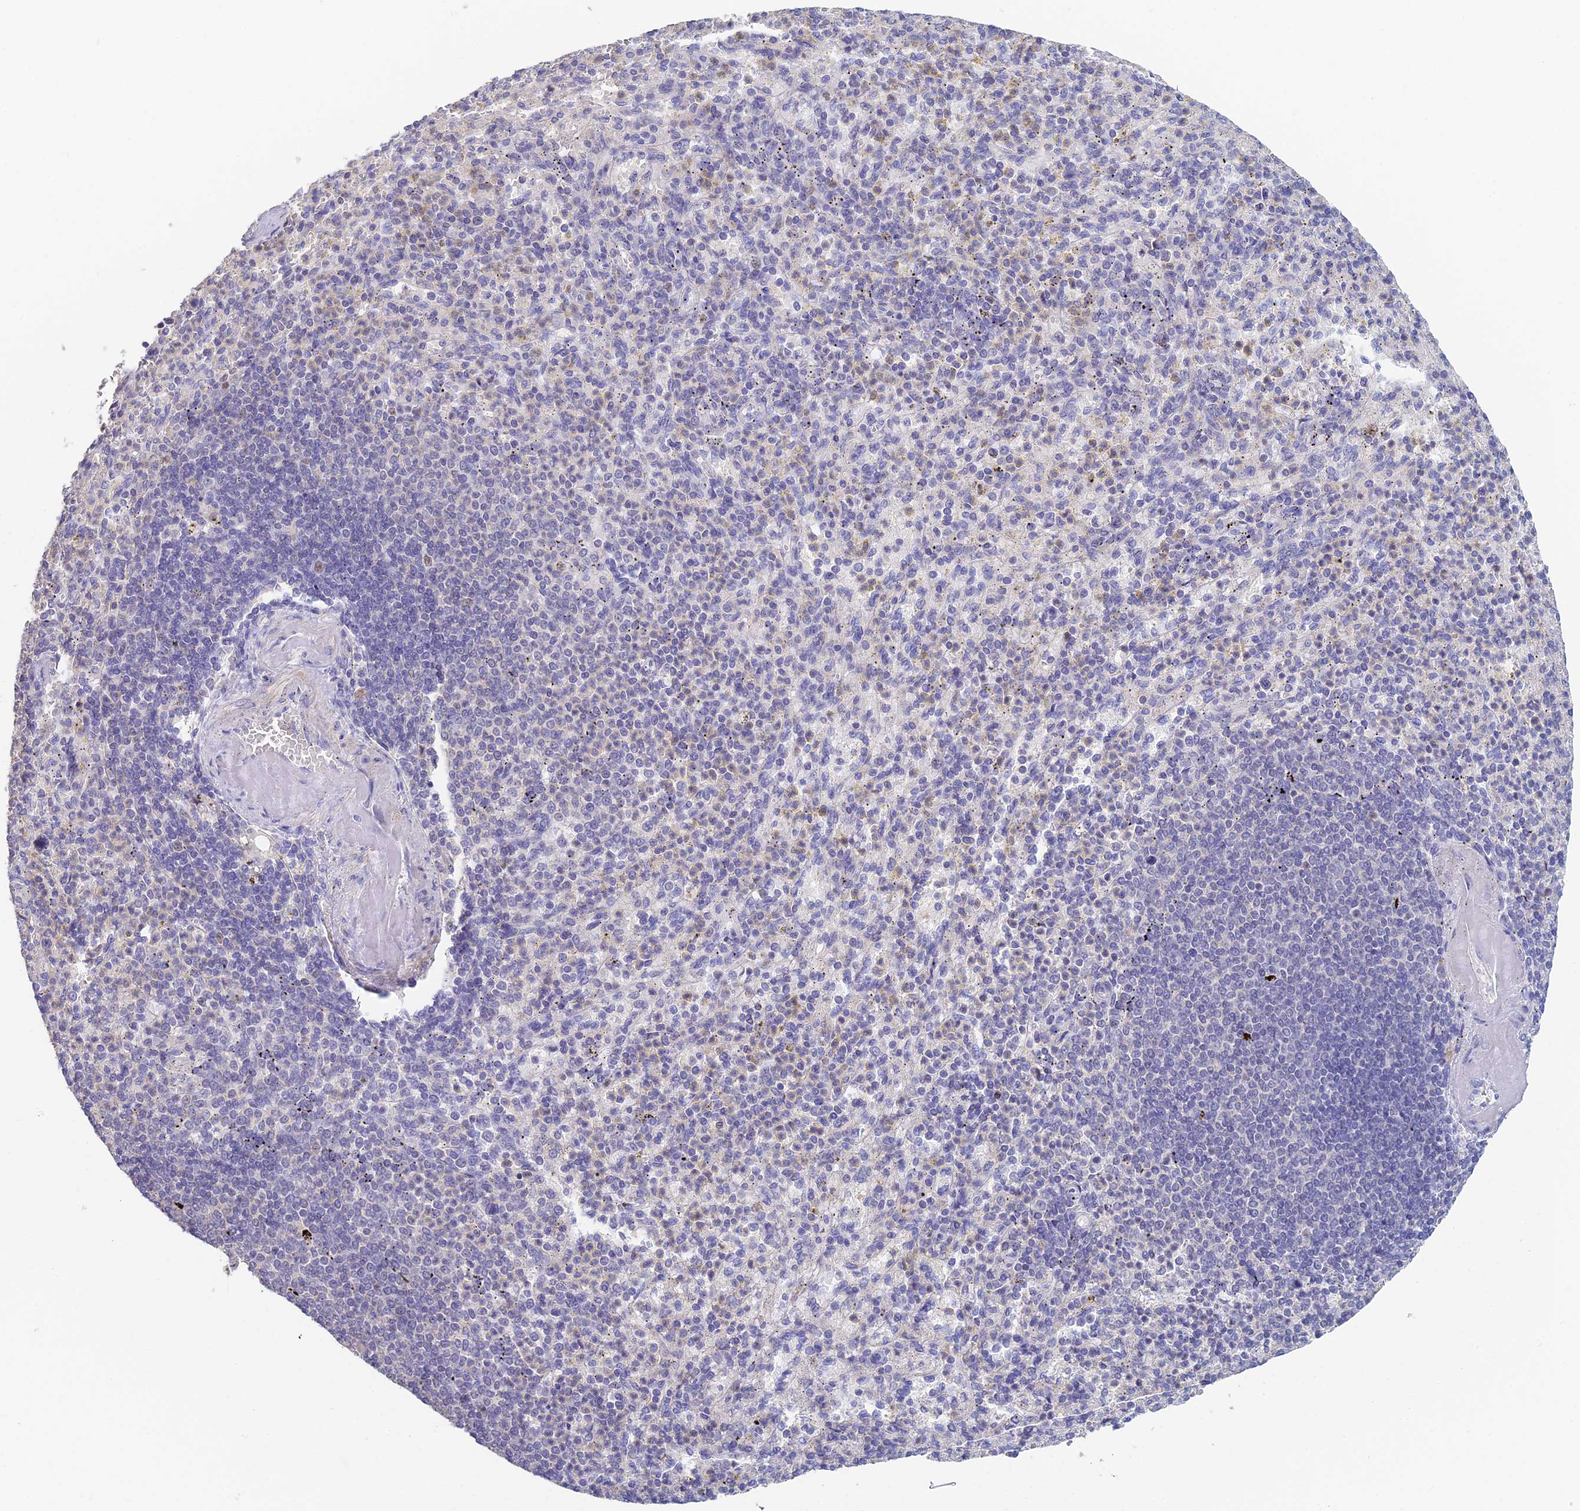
{"staining": {"intensity": "negative", "quantity": "none", "location": "none"}, "tissue": "spleen", "cell_type": "Cells in red pulp", "image_type": "normal", "snomed": [{"axis": "morphology", "description": "Normal tissue, NOS"}, {"axis": "topography", "description": "Spleen"}], "caption": "The immunohistochemistry histopathology image has no significant expression in cells in red pulp of spleen.", "gene": "MCM2", "patient": {"sex": "female", "age": 74}}